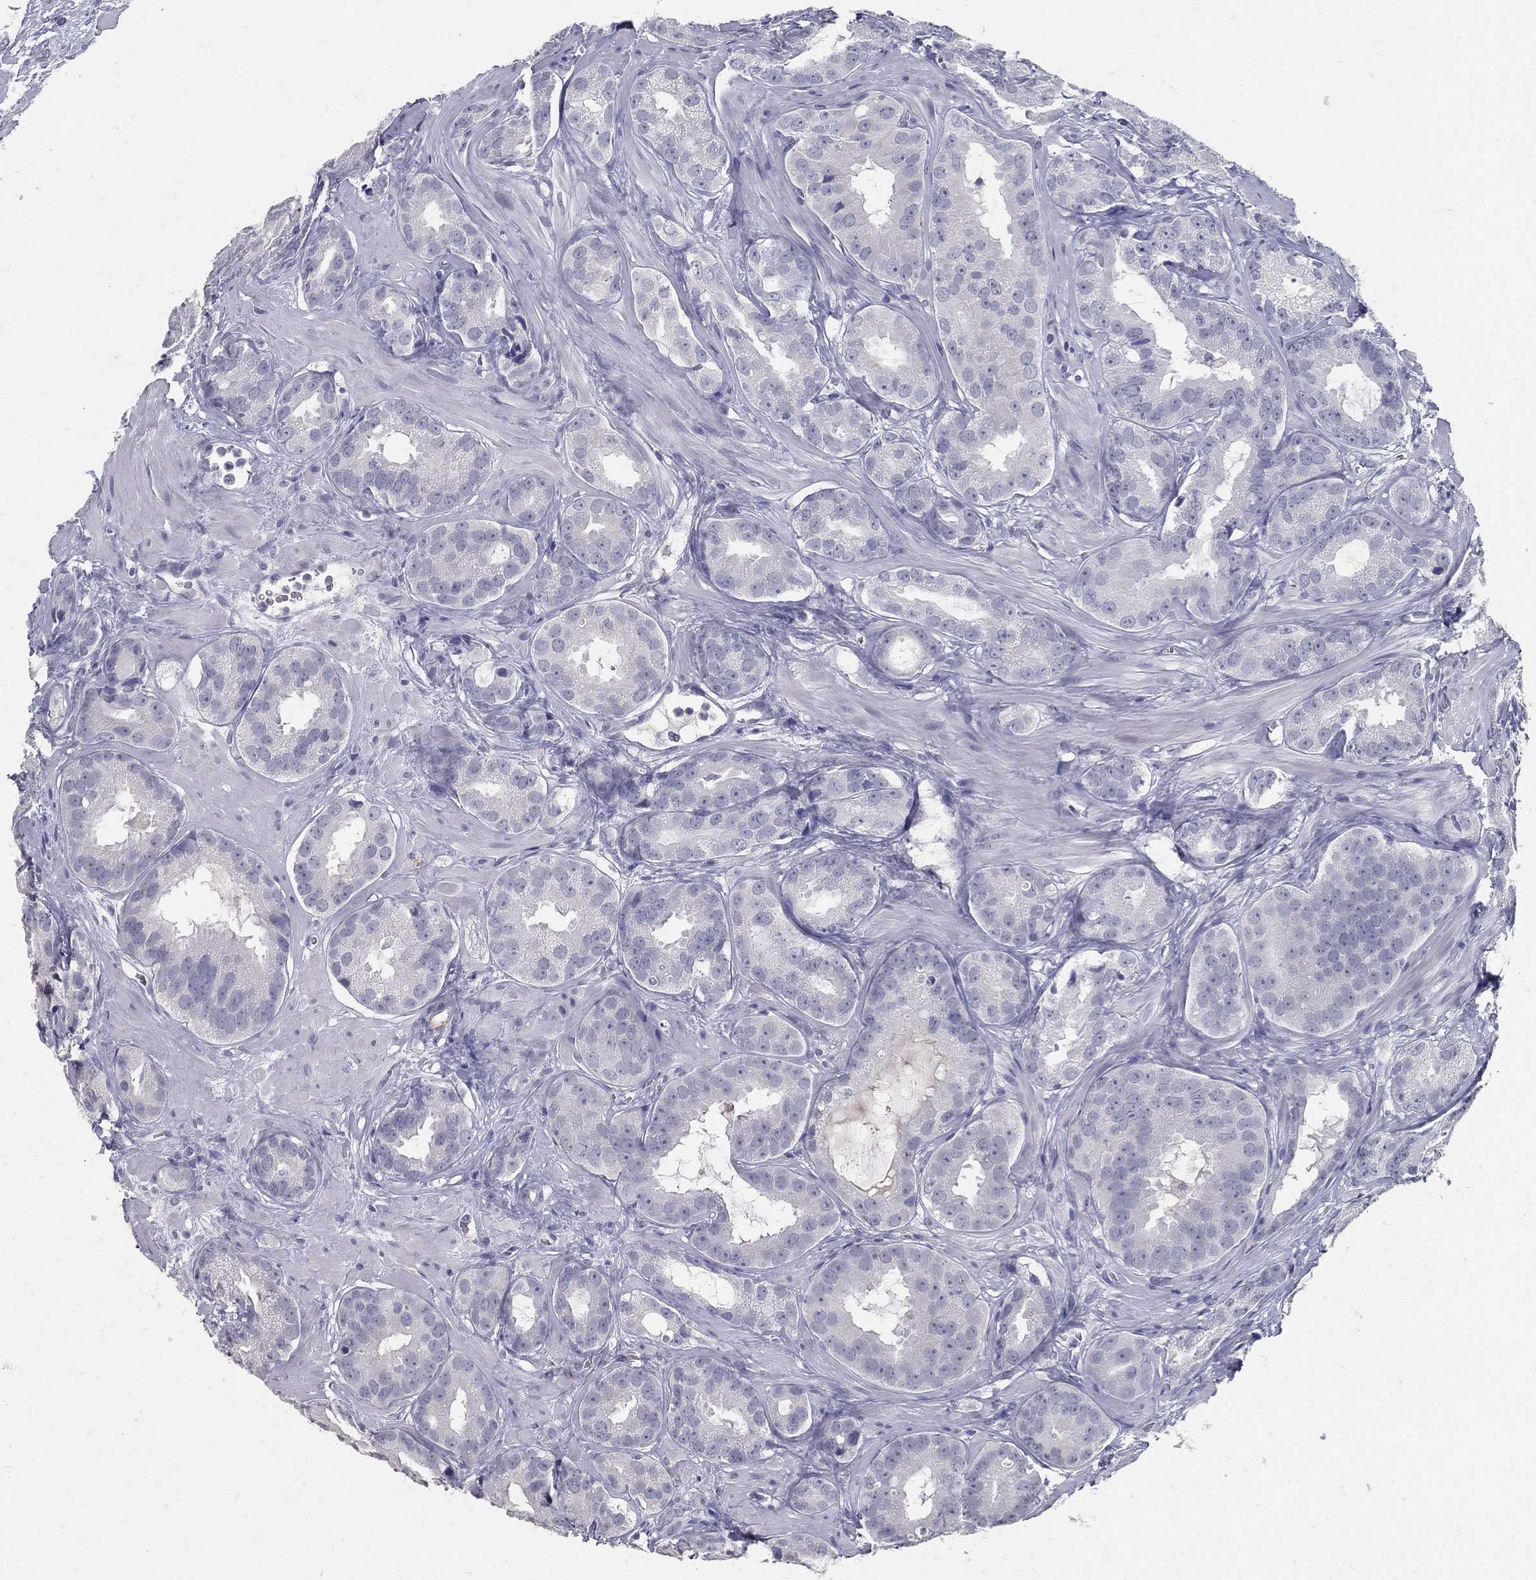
{"staining": {"intensity": "negative", "quantity": "none", "location": "none"}, "tissue": "prostate cancer", "cell_type": "Tumor cells", "image_type": "cancer", "snomed": [{"axis": "morphology", "description": "Adenocarcinoma, NOS"}, {"axis": "topography", "description": "Prostate"}], "caption": "Immunohistochemical staining of human adenocarcinoma (prostate) shows no significant expression in tumor cells. (Immunohistochemistry, brightfield microscopy, high magnification).", "gene": "ACE2", "patient": {"sex": "male", "age": 69}}